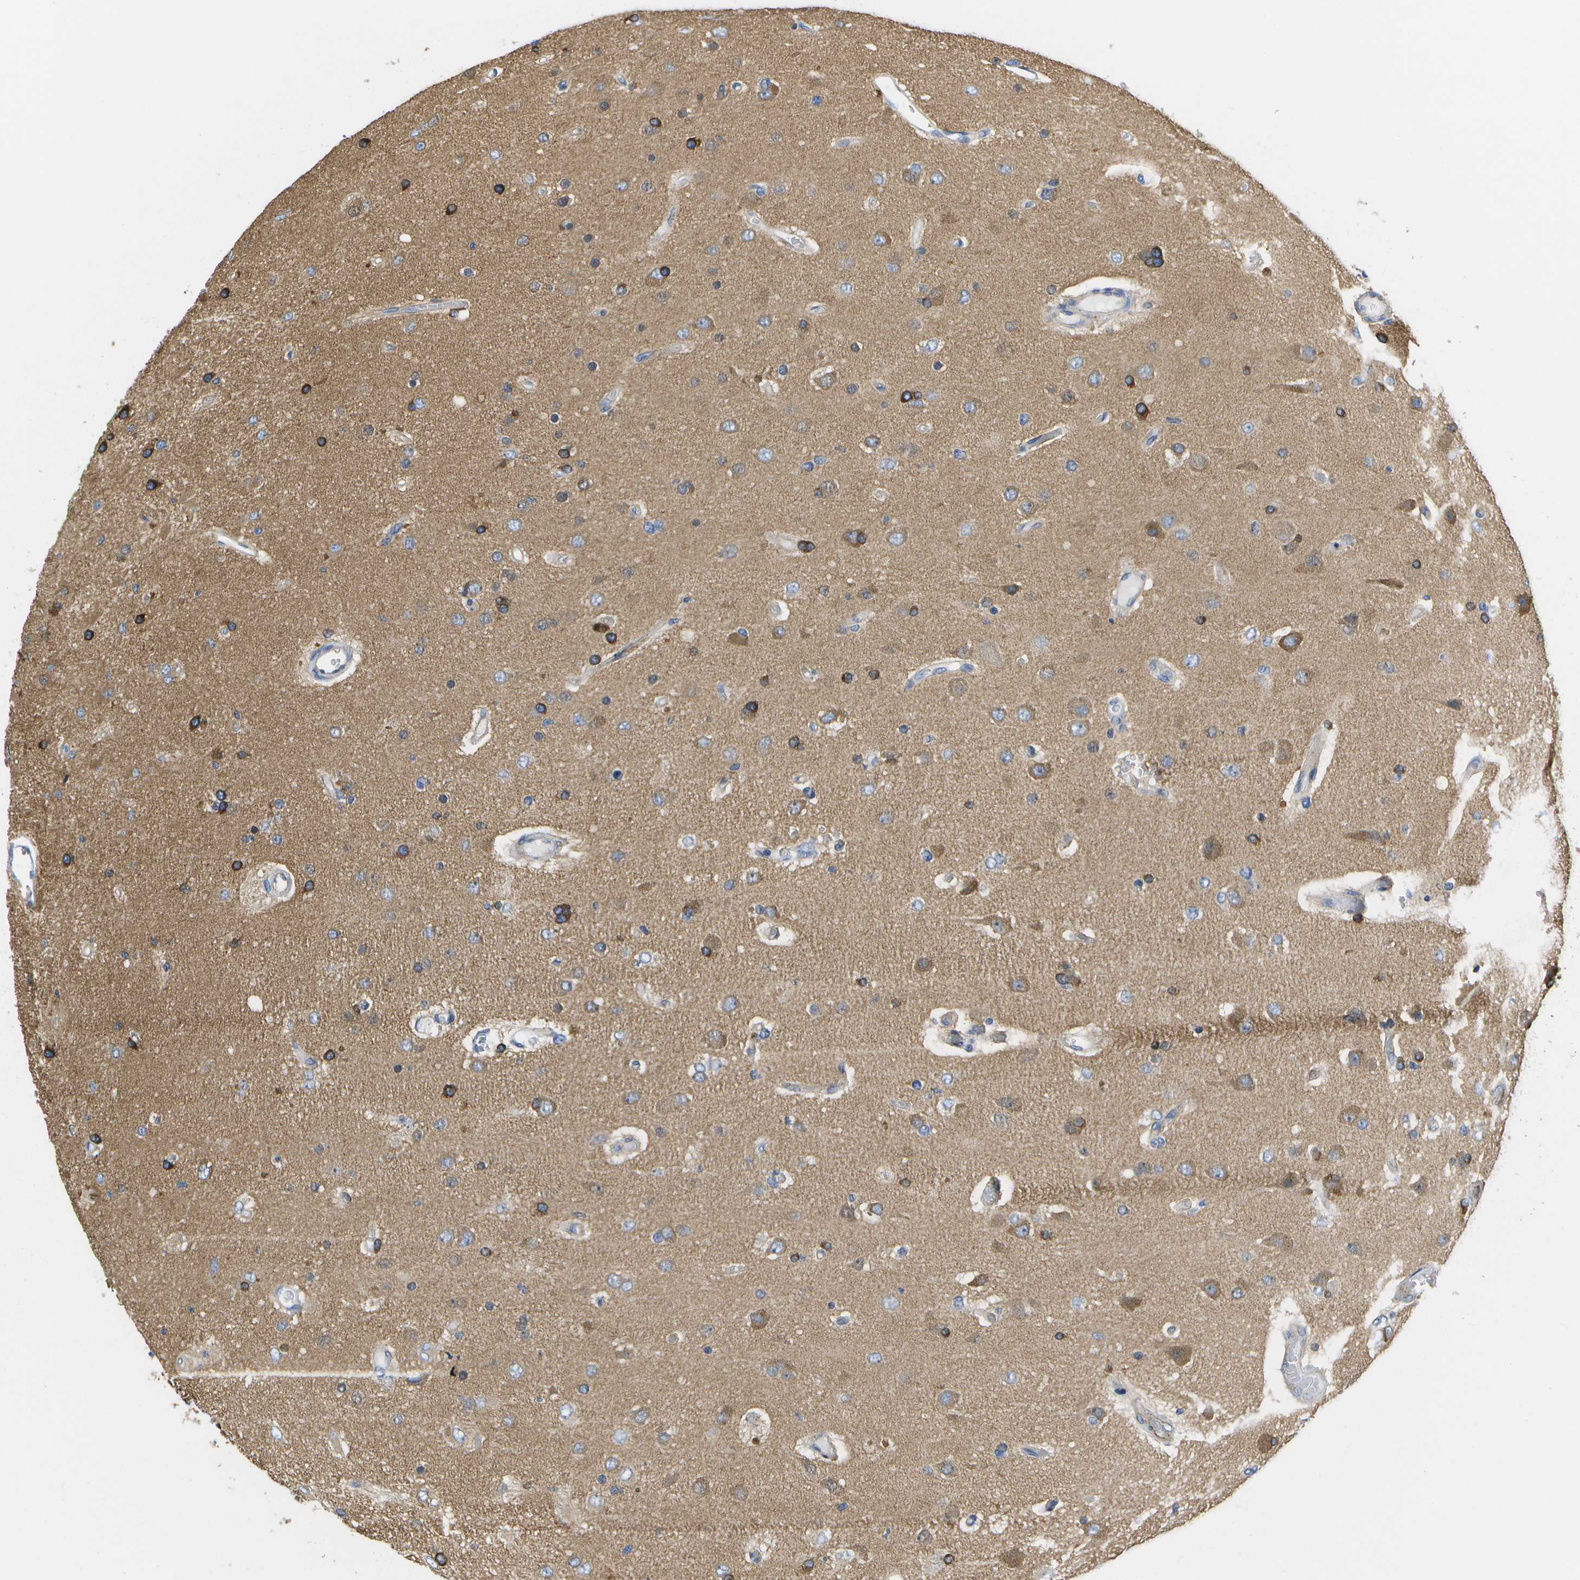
{"staining": {"intensity": "strong", "quantity": "<25%", "location": "cytoplasmic/membranous"}, "tissue": "glioma", "cell_type": "Tumor cells", "image_type": "cancer", "snomed": [{"axis": "morphology", "description": "Normal tissue, NOS"}, {"axis": "morphology", "description": "Glioma, malignant, High grade"}, {"axis": "topography", "description": "Cerebral cortex"}], "caption": "Immunohistochemistry histopathology image of neoplastic tissue: human glioma stained using immunohistochemistry (IHC) displays medium levels of strong protein expression localized specifically in the cytoplasmic/membranous of tumor cells, appearing as a cytoplasmic/membranous brown color.", "gene": "DYSF", "patient": {"sex": "male", "age": 77}}